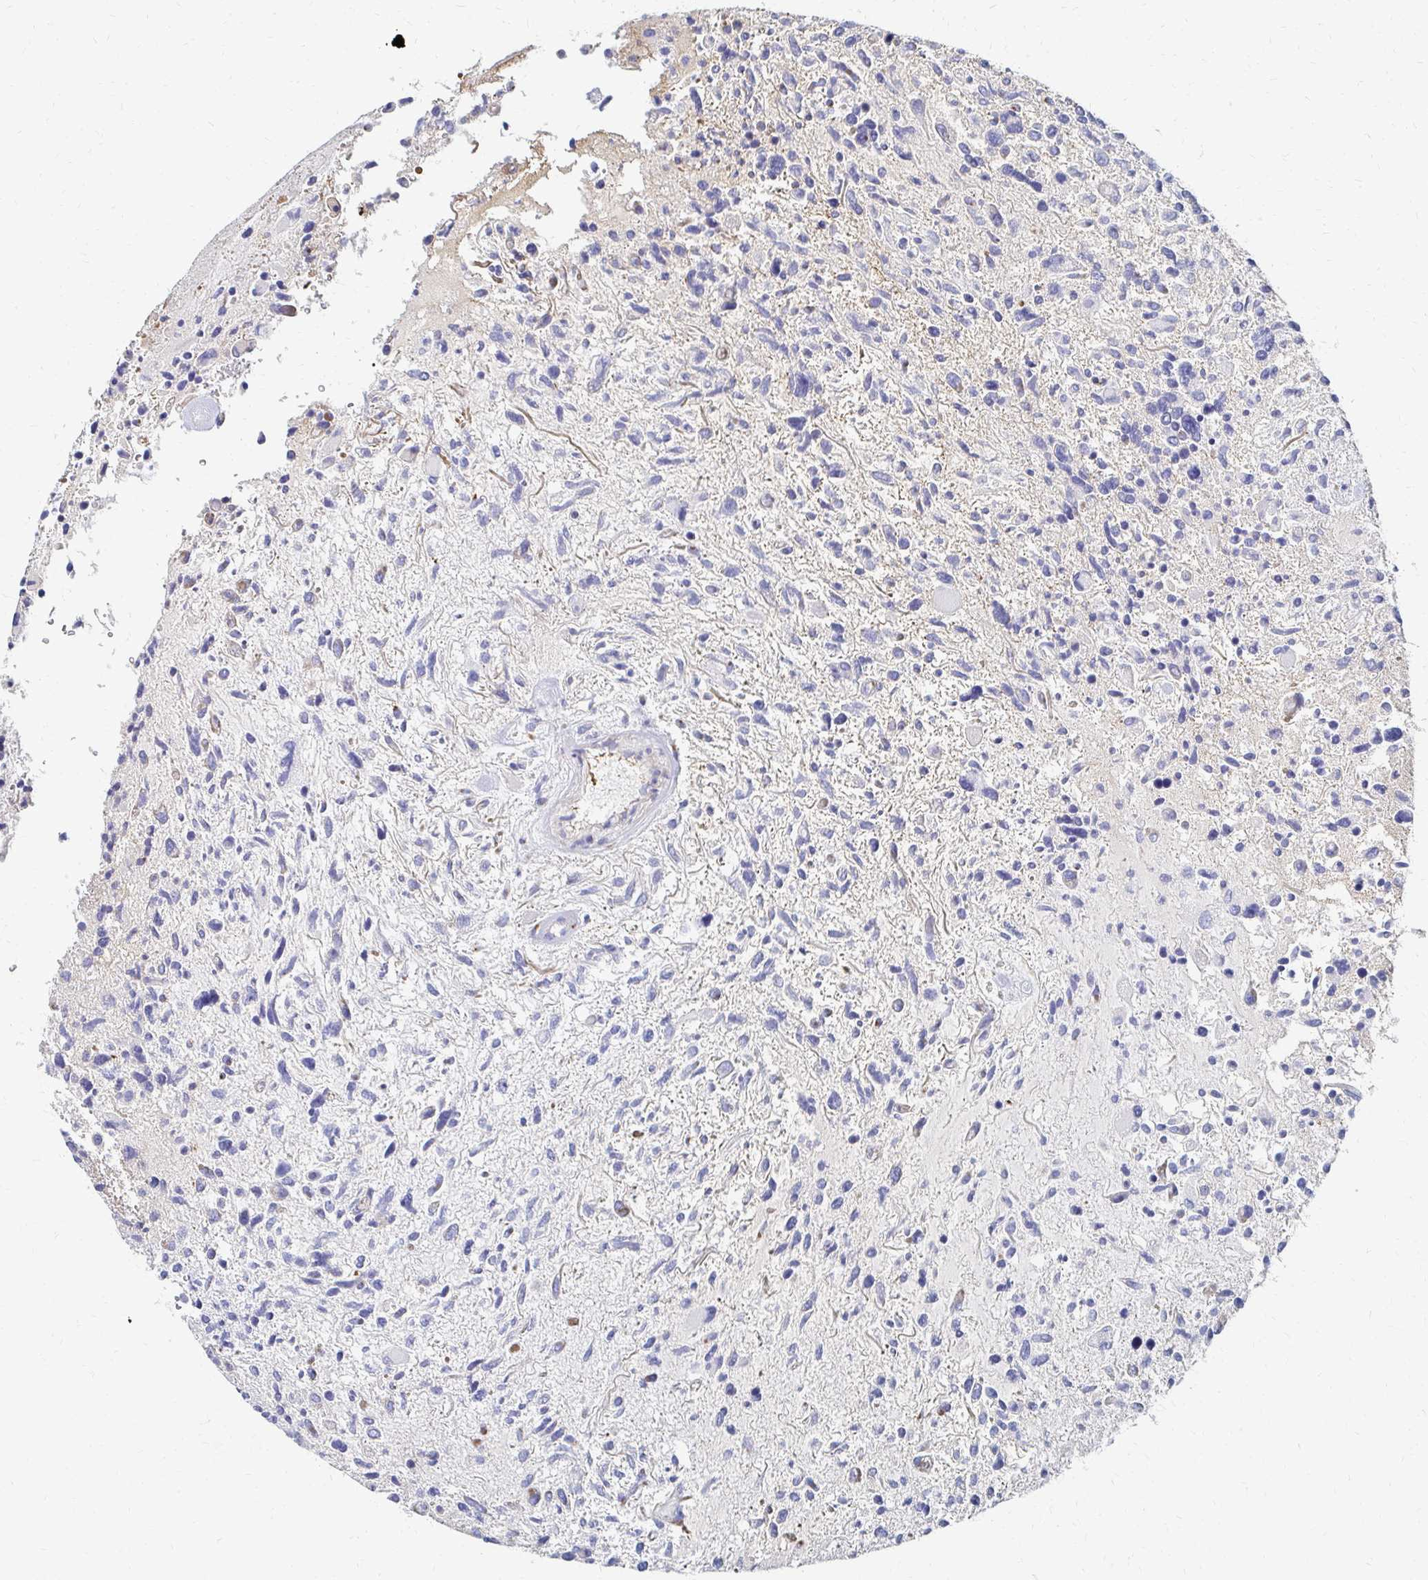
{"staining": {"intensity": "negative", "quantity": "none", "location": "none"}, "tissue": "glioma", "cell_type": "Tumor cells", "image_type": "cancer", "snomed": [{"axis": "morphology", "description": "Glioma, malignant, High grade"}, {"axis": "topography", "description": "Brain"}], "caption": "Protein analysis of glioma demonstrates no significant staining in tumor cells.", "gene": "MAN1A1", "patient": {"sex": "female", "age": 11}}